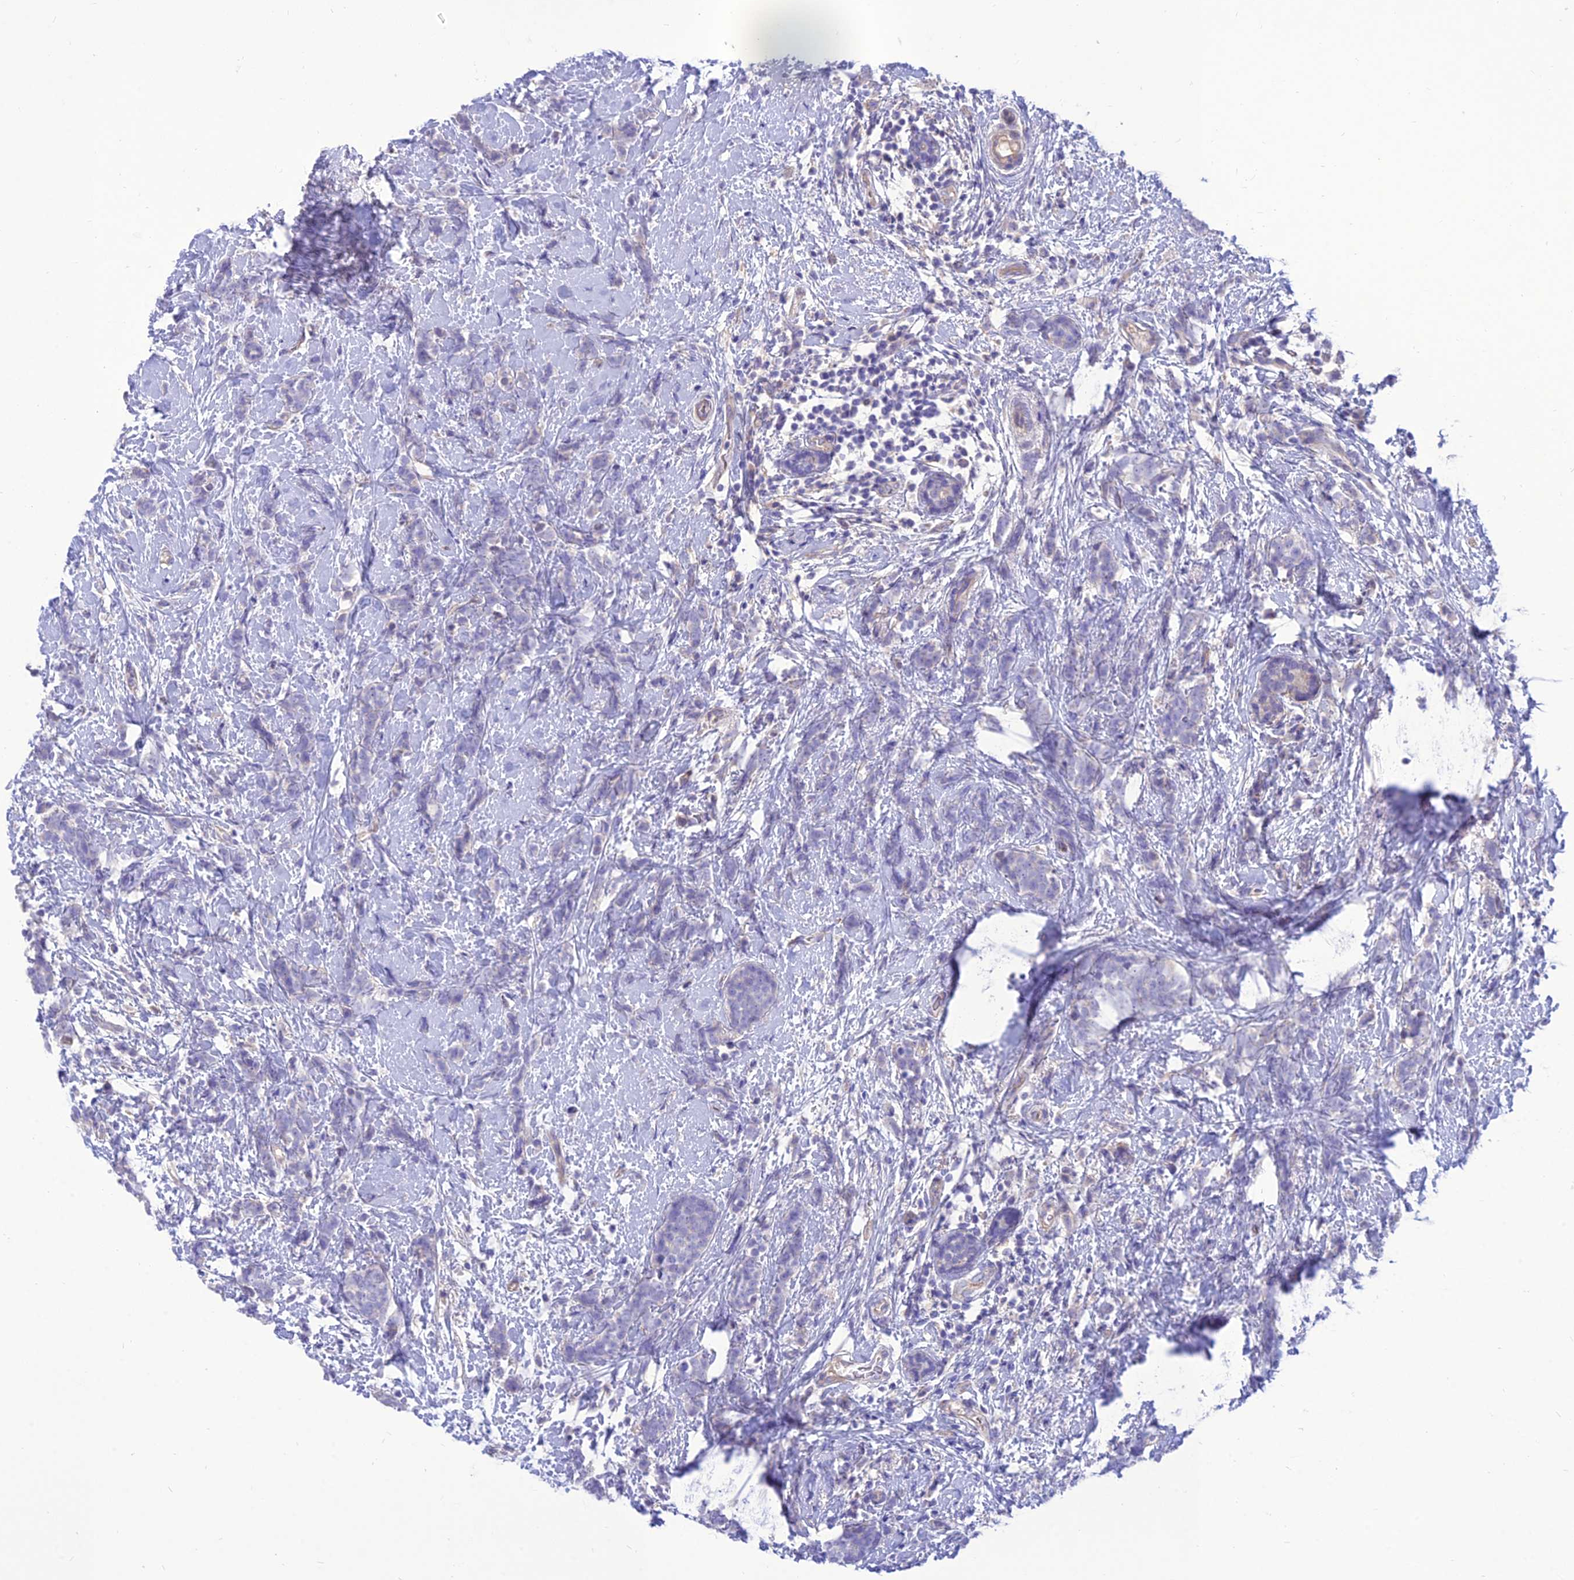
{"staining": {"intensity": "negative", "quantity": "none", "location": "none"}, "tissue": "breast cancer", "cell_type": "Tumor cells", "image_type": "cancer", "snomed": [{"axis": "morphology", "description": "Lobular carcinoma"}, {"axis": "topography", "description": "Breast"}], "caption": "An IHC image of breast lobular carcinoma is shown. There is no staining in tumor cells of breast lobular carcinoma. Brightfield microscopy of immunohistochemistry (IHC) stained with DAB (3,3'-diaminobenzidine) (brown) and hematoxylin (blue), captured at high magnification.", "gene": "TEKT3", "patient": {"sex": "female", "age": 58}}